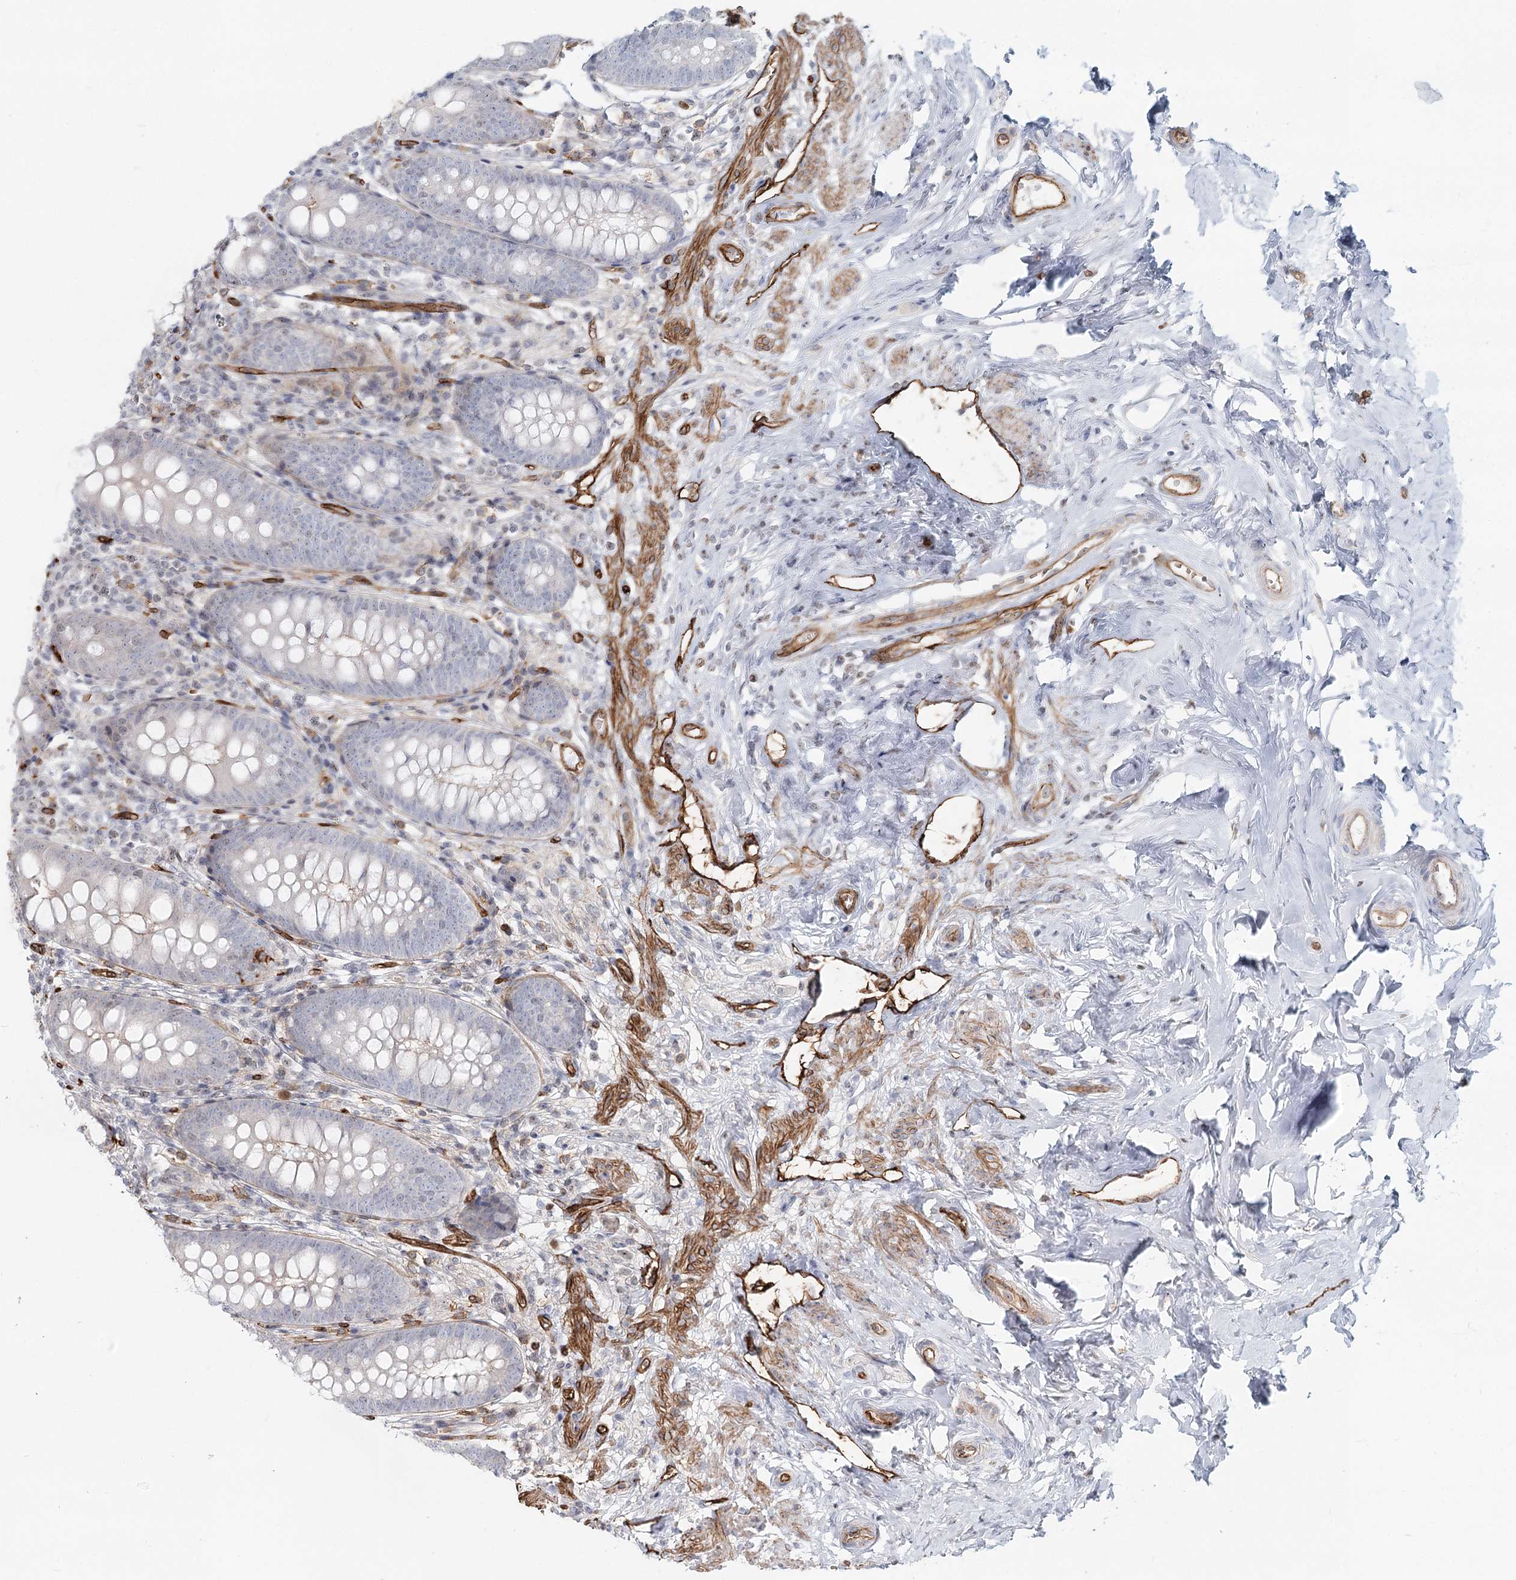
{"staining": {"intensity": "moderate", "quantity": "<25%", "location": "cytoplasmic/membranous,nuclear"}, "tissue": "appendix", "cell_type": "Glandular cells", "image_type": "normal", "snomed": [{"axis": "morphology", "description": "Normal tissue, NOS"}, {"axis": "topography", "description": "Appendix"}], "caption": "IHC micrograph of unremarkable appendix: appendix stained using immunohistochemistry shows low levels of moderate protein expression localized specifically in the cytoplasmic/membranous,nuclear of glandular cells, appearing as a cytoplasmic/membranous,nuclear brown color.", "gene": "ZFYVE28", "patient": {"sex": "female", "age": 51}}